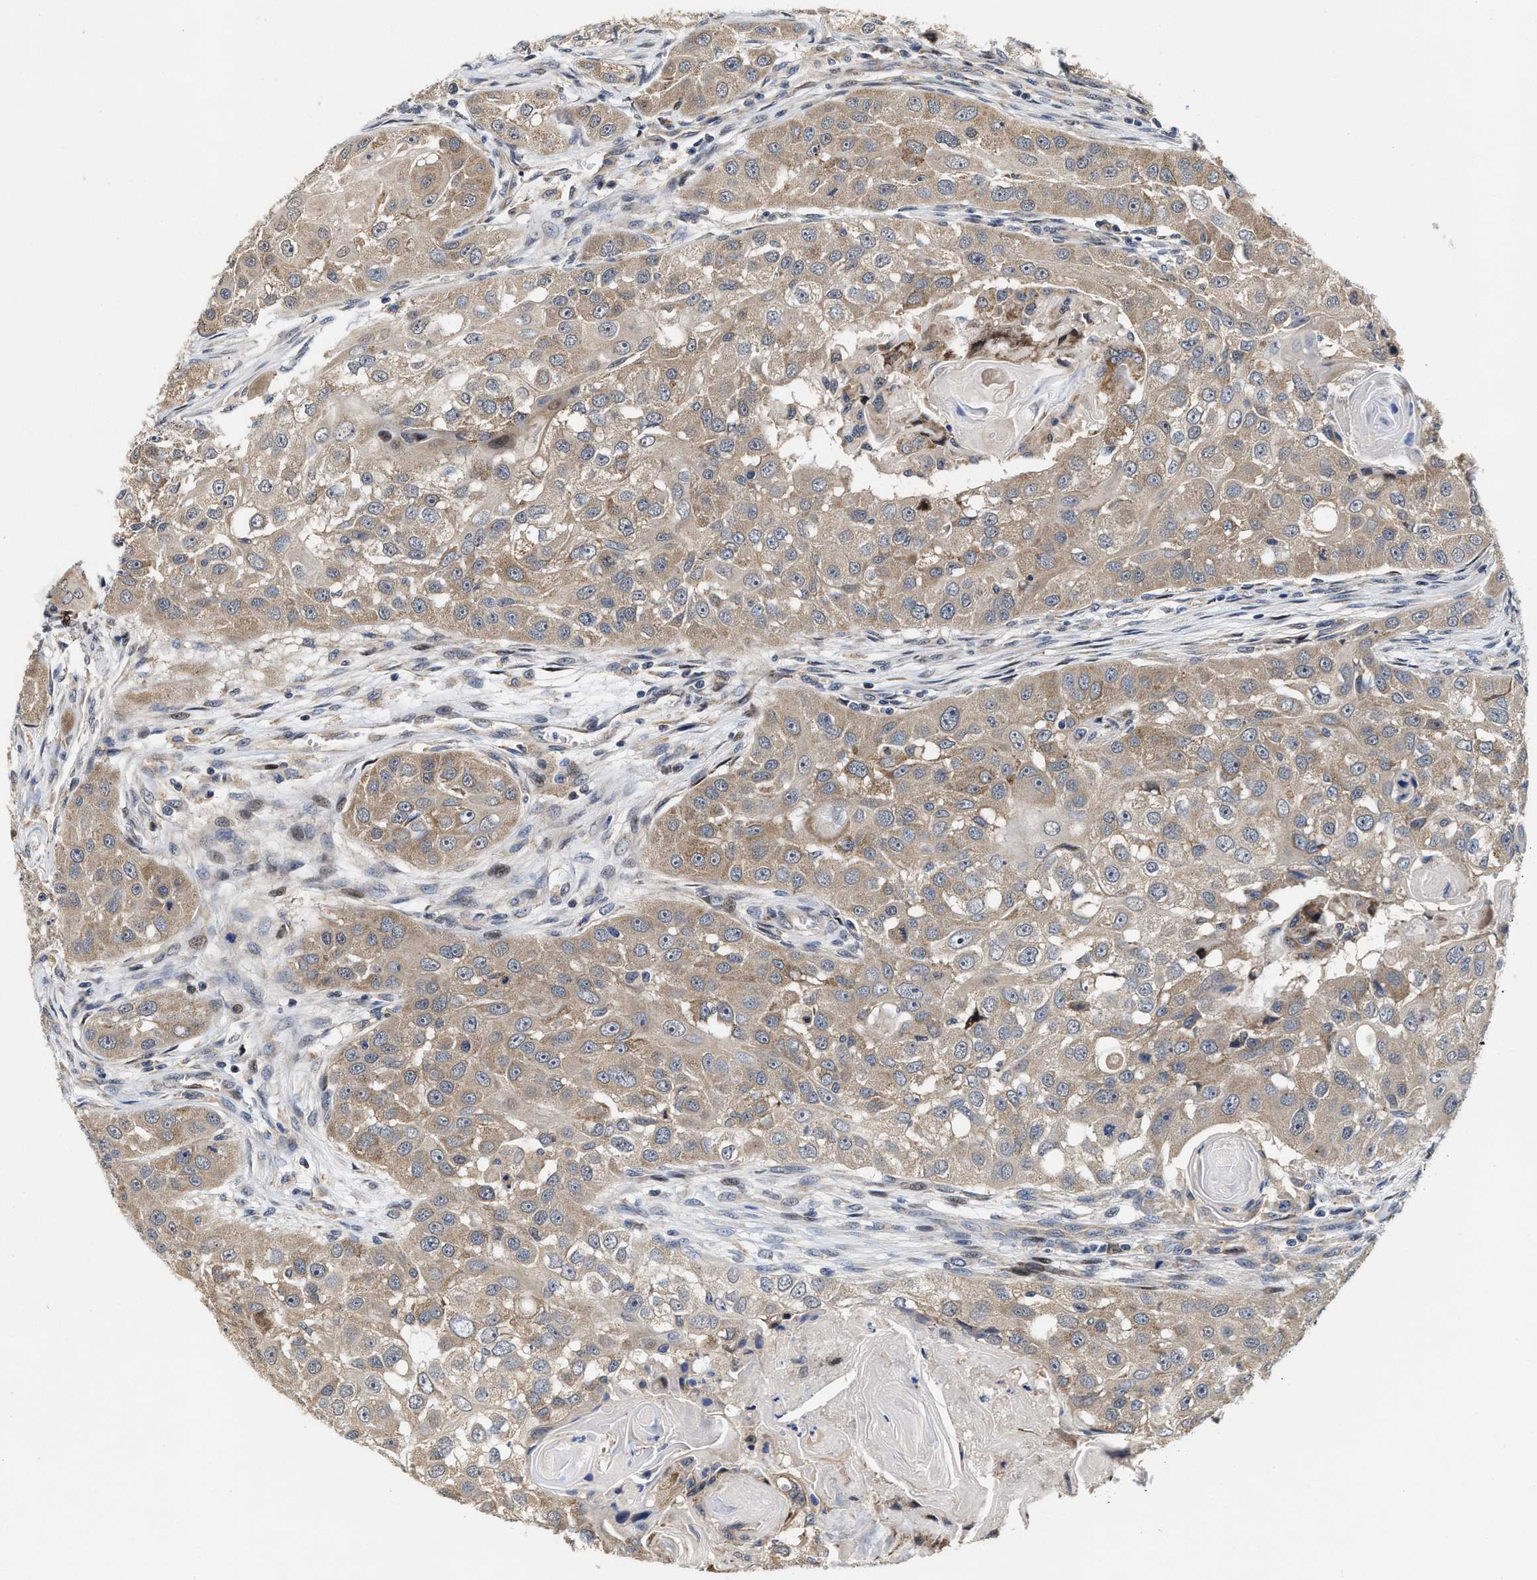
{"staining": {"intensity": "moderate", "quantity": ">75%", "location": "cytoplasmic/membranous"}, "tissue": "head and neck cancer", "cell_type": "Tumor cells", "image_type": "cancer", "snomed": [{"axis": "morphology", "description": "Normal tissue, NOS"}, {"axis": "morphology", "description": "Squamous cell carcinoma, NOS"}, {"axis": "topography", "description": "Skeletal muscle"}, {"axis": "topography", "description": "Head-Neck"}], "caption": "Immunohistochemical staining of human head and neck cancer shows medium levels of moderate cytoplasmic/membranous protein positivity in about >75% of tumor cells.", "gene": "SCYL2", "patient": {"sex": "male", "age": 51}}